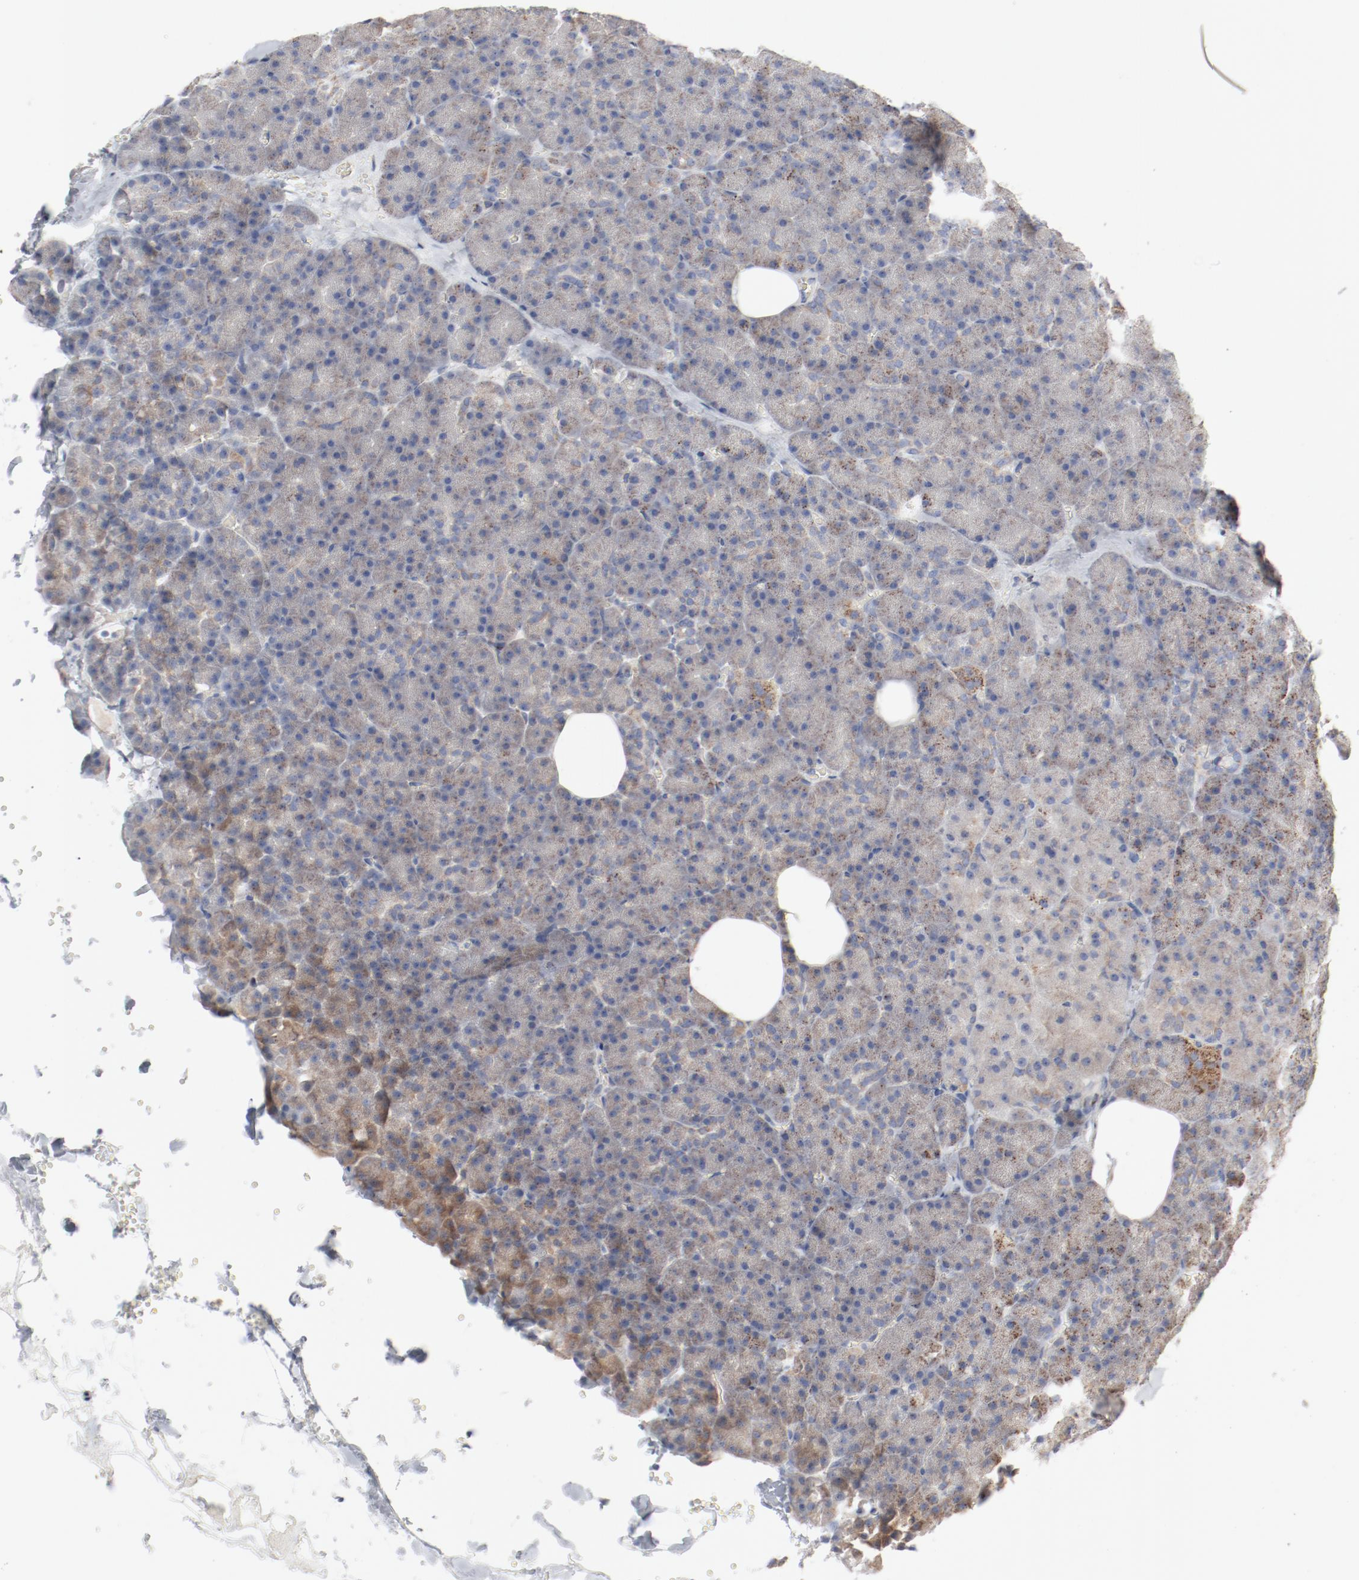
{"staining": {"intensity": "weak", "quantity": "<25%", "location": "cytoplasmic/membranous"}, "tissue": "pancreas", "cell_type": "Exocrine glandular cells", "image_type": "normal", "snomed": [{"axis": "morphology", "description": "Normal tissue, NOS"}, {"axis": "topography", "description": "Pancreas"}], "caption": "Exocrine glandular cells show no significant expression in normal pancreas. (DAB (3,3'-diaminobenzidine) IHC visualized using brightfield microscopy, high magnification).", "gene": "SETD3", "patient": {"sex": "female", "age": 35}}